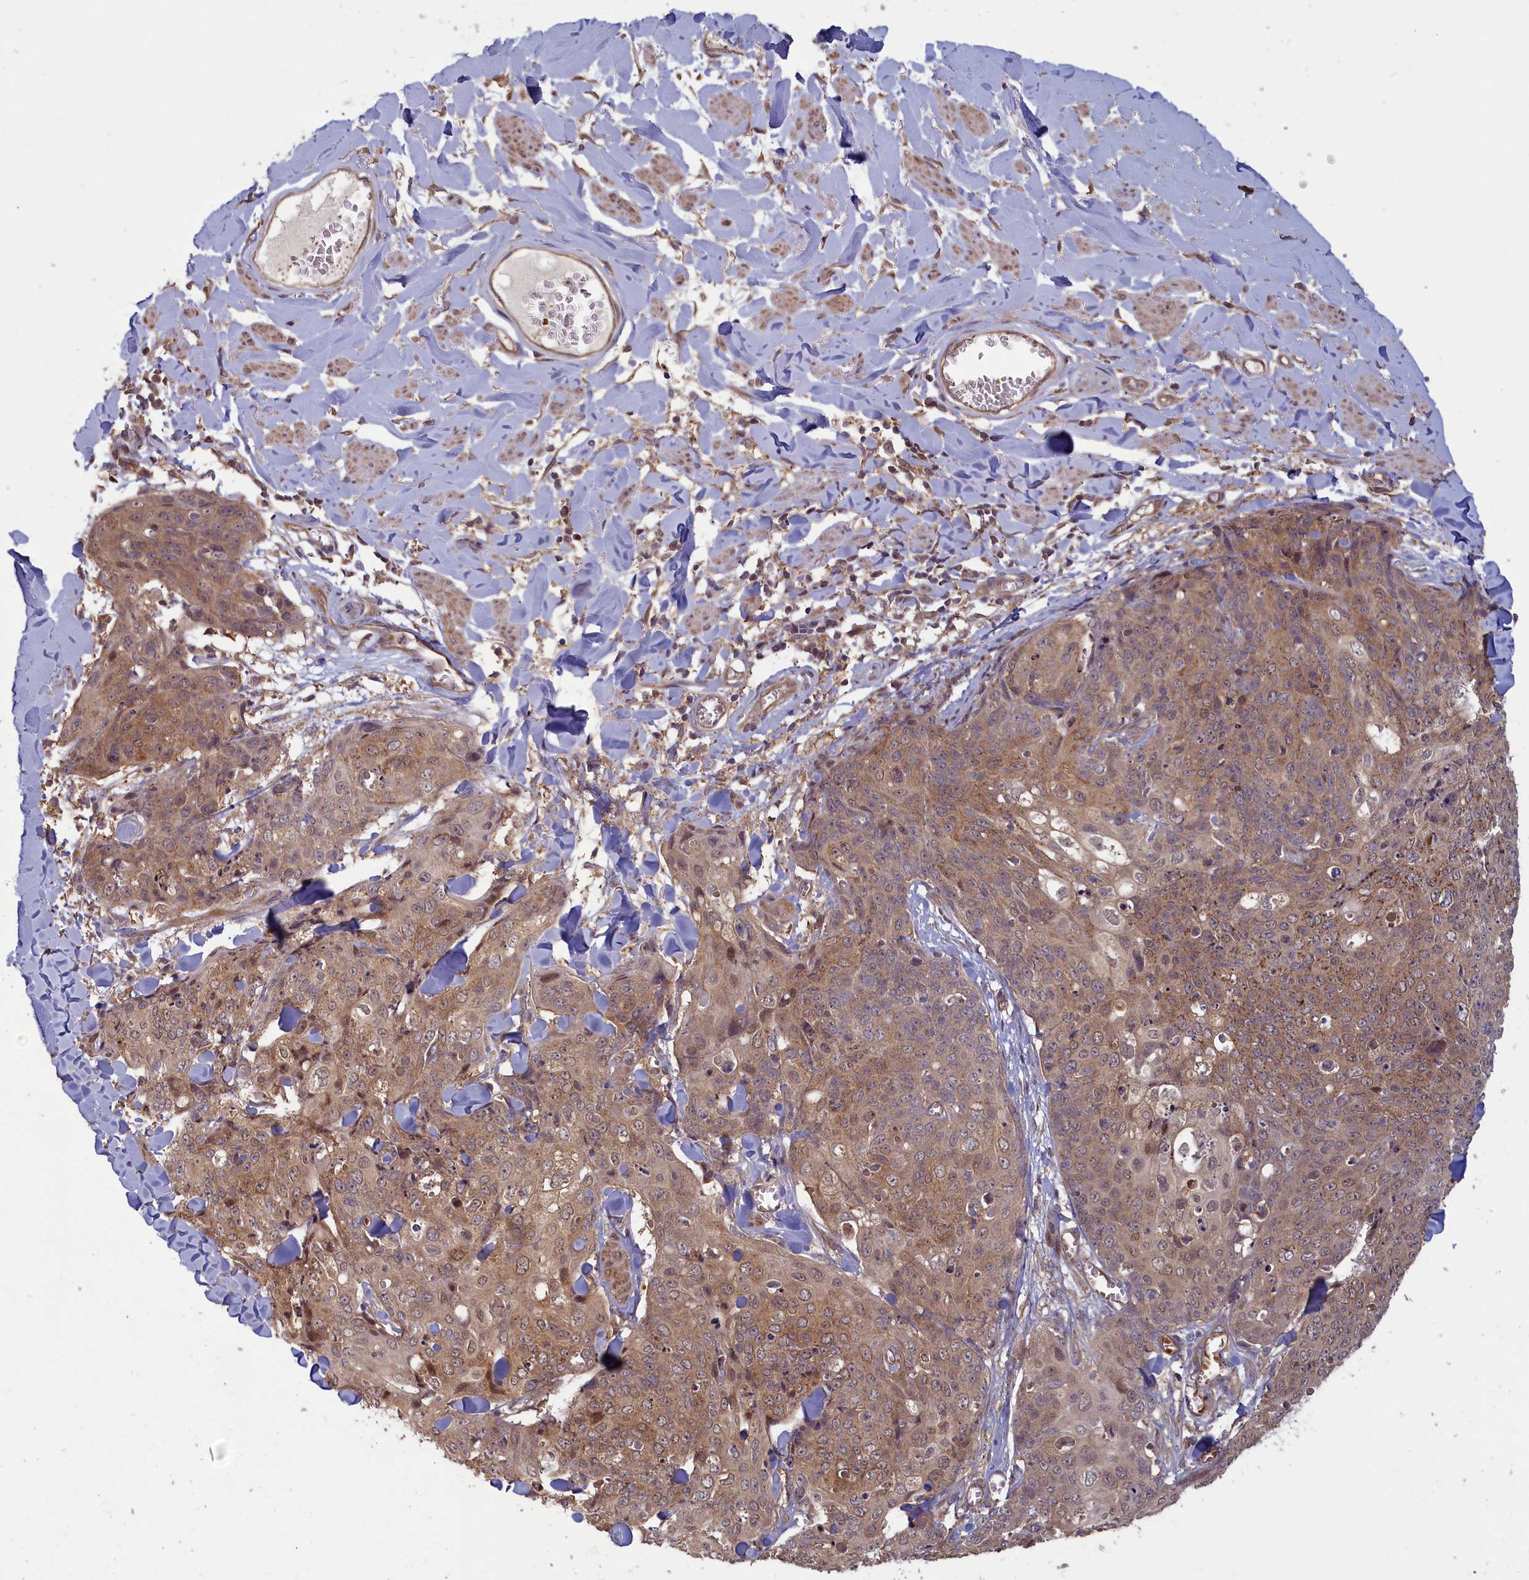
{"staining": {"intensity": "weak", "quantity": ">75%", "location": "cytoplasmic/membranous"}, "tissue": "skin cancer", "cell_type": "Tumor cells", "image_type": "cancer", "snomed": [{"axis": "morphology", "description": "Squamous cell carcinoma, NOS"}, {"axis": "topography", "description": "Skin"}, {"axis": "topography", "description": "Vulva"}], "caption": "Human skin cancer stained for a protein (brown) reveals weak cytoplasmic/membranous positive staining in approximately >75% of tumor cells.", "gene": "CIAO2B", "patient": {"sex": "female", "age": 85}}